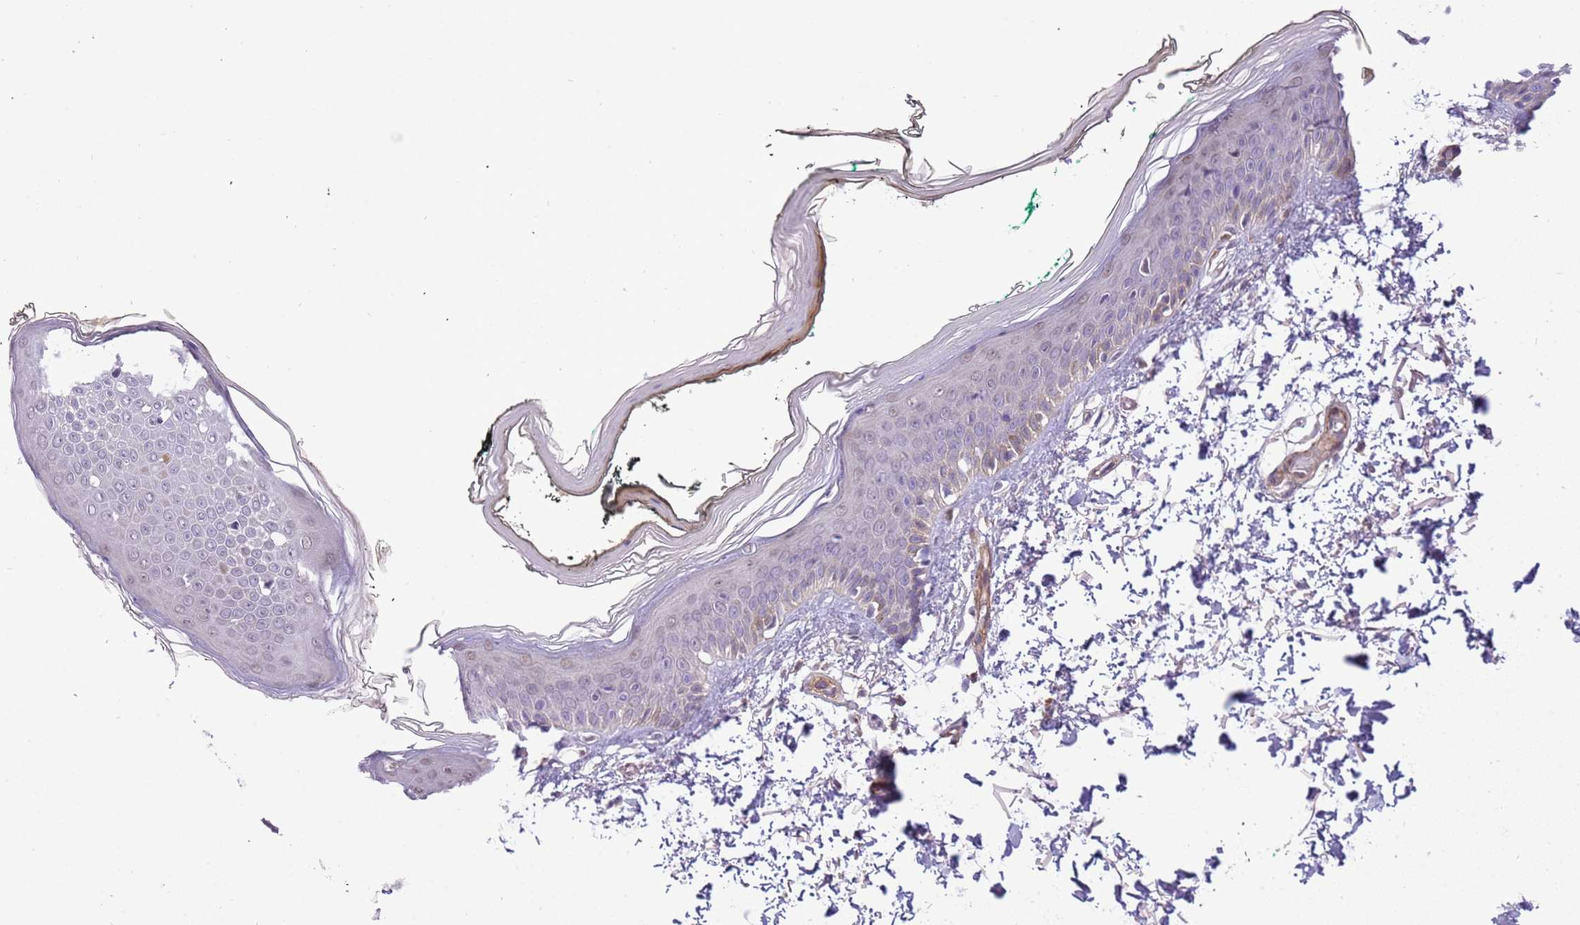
{"staining": {"intensity": "negative", "quantity": "none", "location": "none"}, "tissue": "skin", "cell_type": "Fibroblasts", "image_type": "normal", "snomed": [{"axis": "morphology", "description": "Normal tissue, NOS"}, {"axis": "topography", "description": "Skin"}], "caption": "IHC micrograph of unremarkable skin stained for a protein (brown), which shows no expression in fibroblasts. The staining is performed using DAB (3,3'-diaminobenzidine) brown chromogen with nuclei counter-stained in using hematoxylin.", "gene": "MAGEF1", "patient": {"sex": "male", "age": 62}}